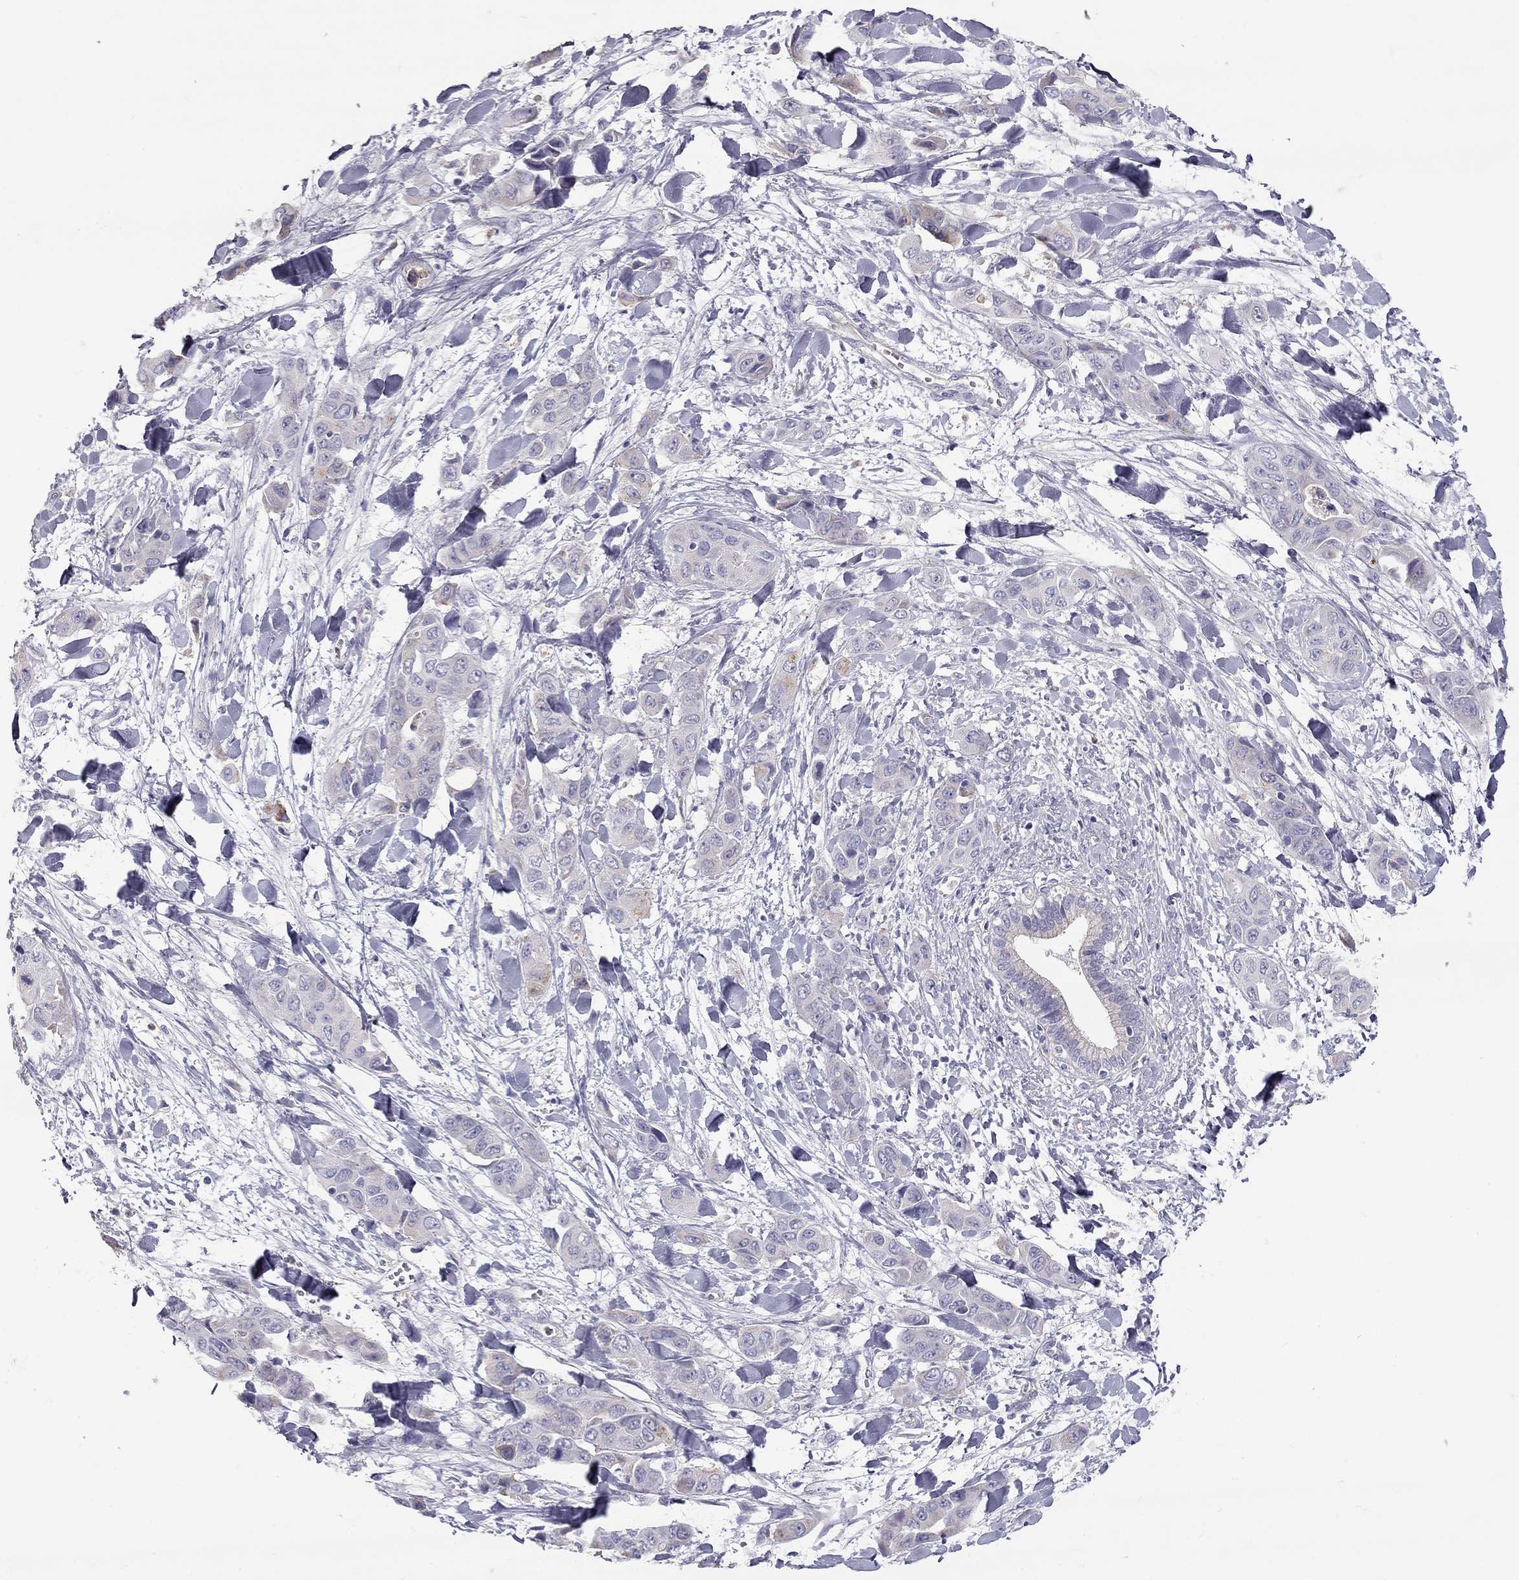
{"staining": {"intensity": "weak", "quantity": "<25%", "location": "cytoplasmic/membranous"}, "tissue": "liver cancer", "cell_type": "Tumor cells", "image_type": "cancer", "snomed": [{"axis": "morphology", "description": "Cholangiocarcinoma"}, {"axis": "topography", "description": "Liver"}], "caption": "IHC of liver cholangiocarcinoma displays no staining in tumor cells. (DAB (3,3'-diaminobenzidine) immunohistochemistry with hematoxylin counter stain).", "gene": "TDRD6", "patient": {"sex": "female", "age": 52}}